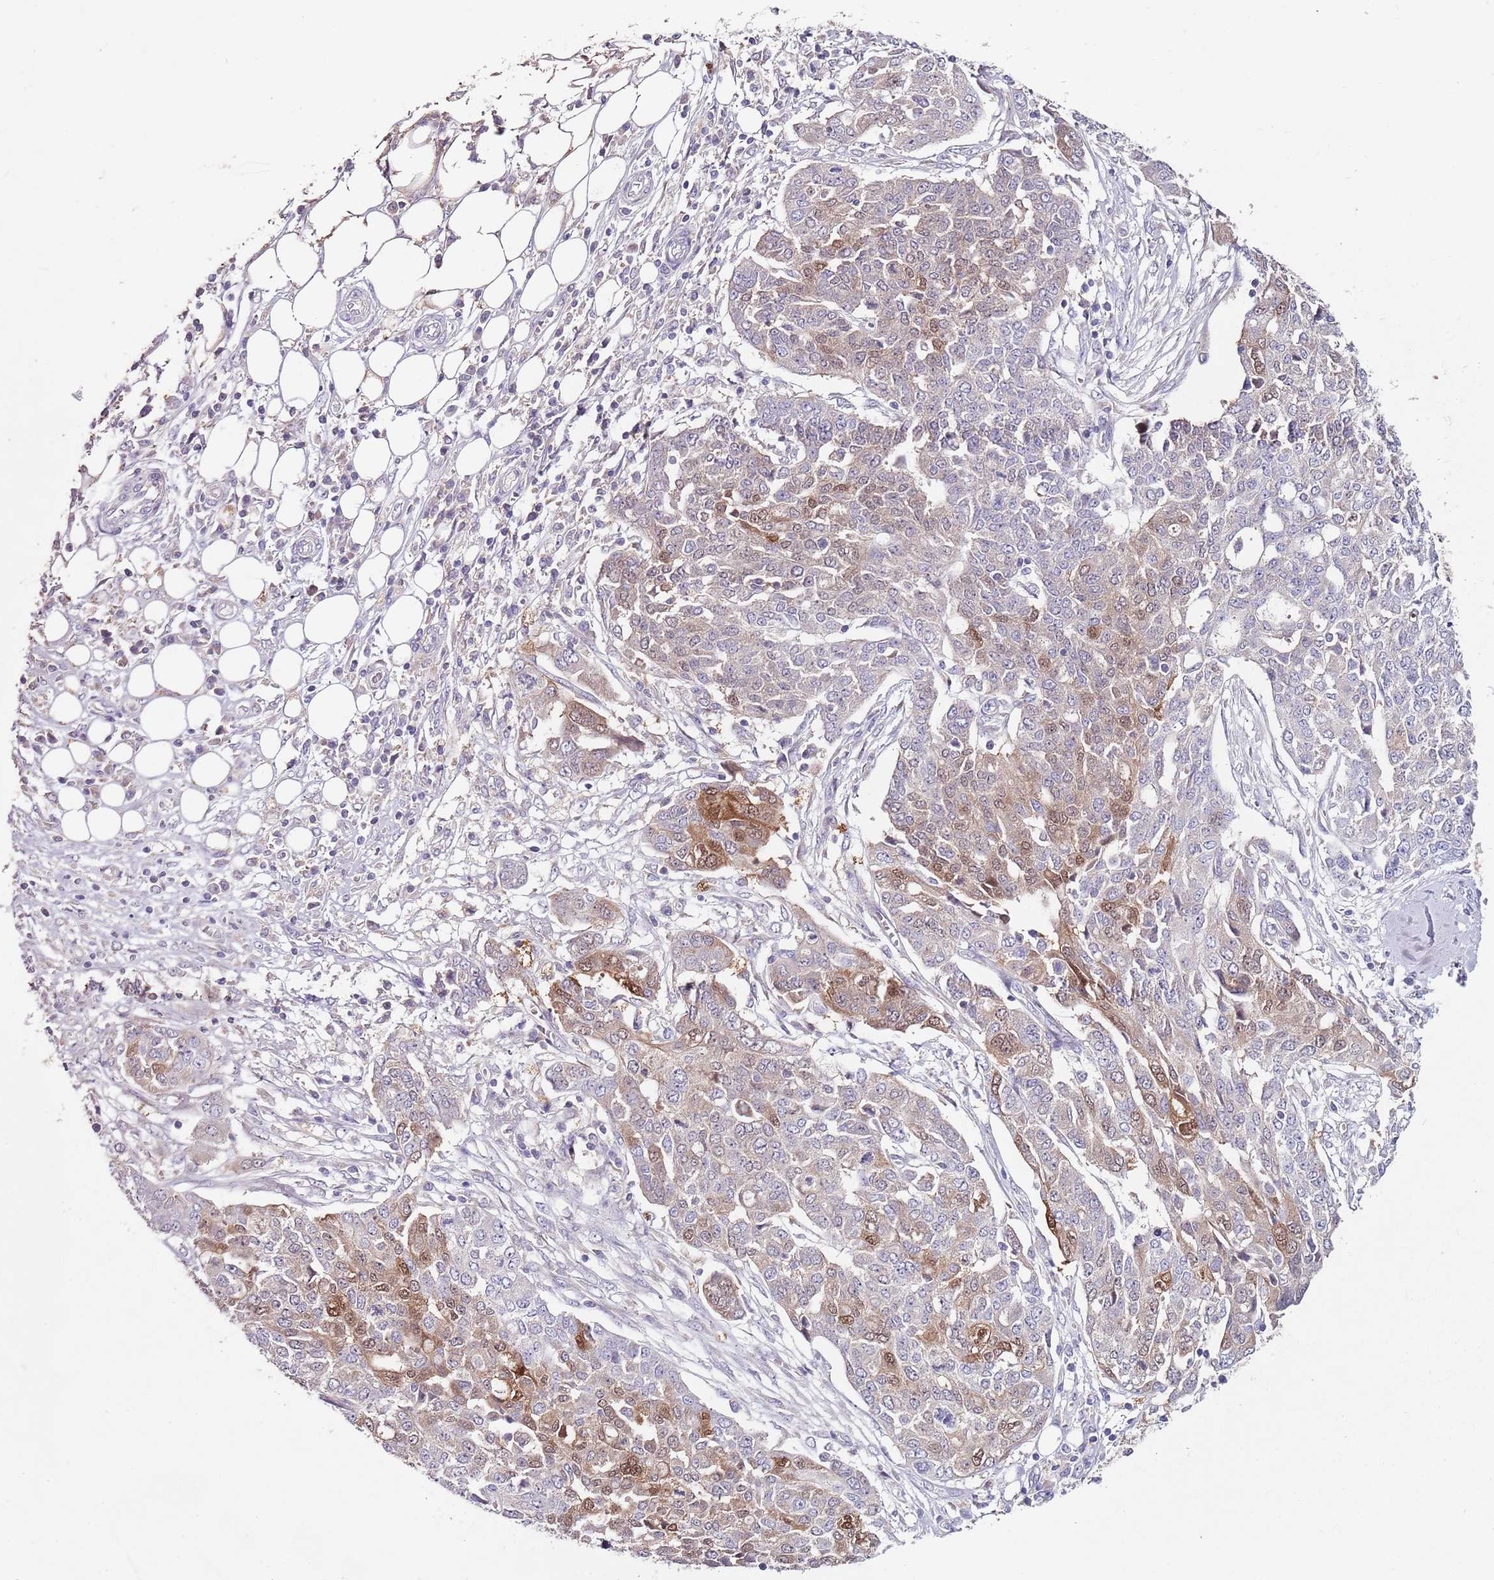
{"staining": {"intensity": "moderate", "quantity": "<25%", "location": "cytoplasmic/membranous"}, "tissue": "ovarian cancer", "cell_type": "Tumor cells", "image_type": "cancer", "snomed": [{"axis": "morphology", "description": "Cystadenocarcinoma, serous, NOS"}, {"axis": "topography", "description": "Soft tissue"}, {"axis": "topography", "description": "Ovary"}], "caption": "Tumor cells demonstrate low levels of moderate cytoplasmic/membranous staining in about <25% of cells in human ovarian cancer (serous cystadenocarcinoma).", "gene": "NRDE2", "patient": {"sex": "female", "age": 57}}